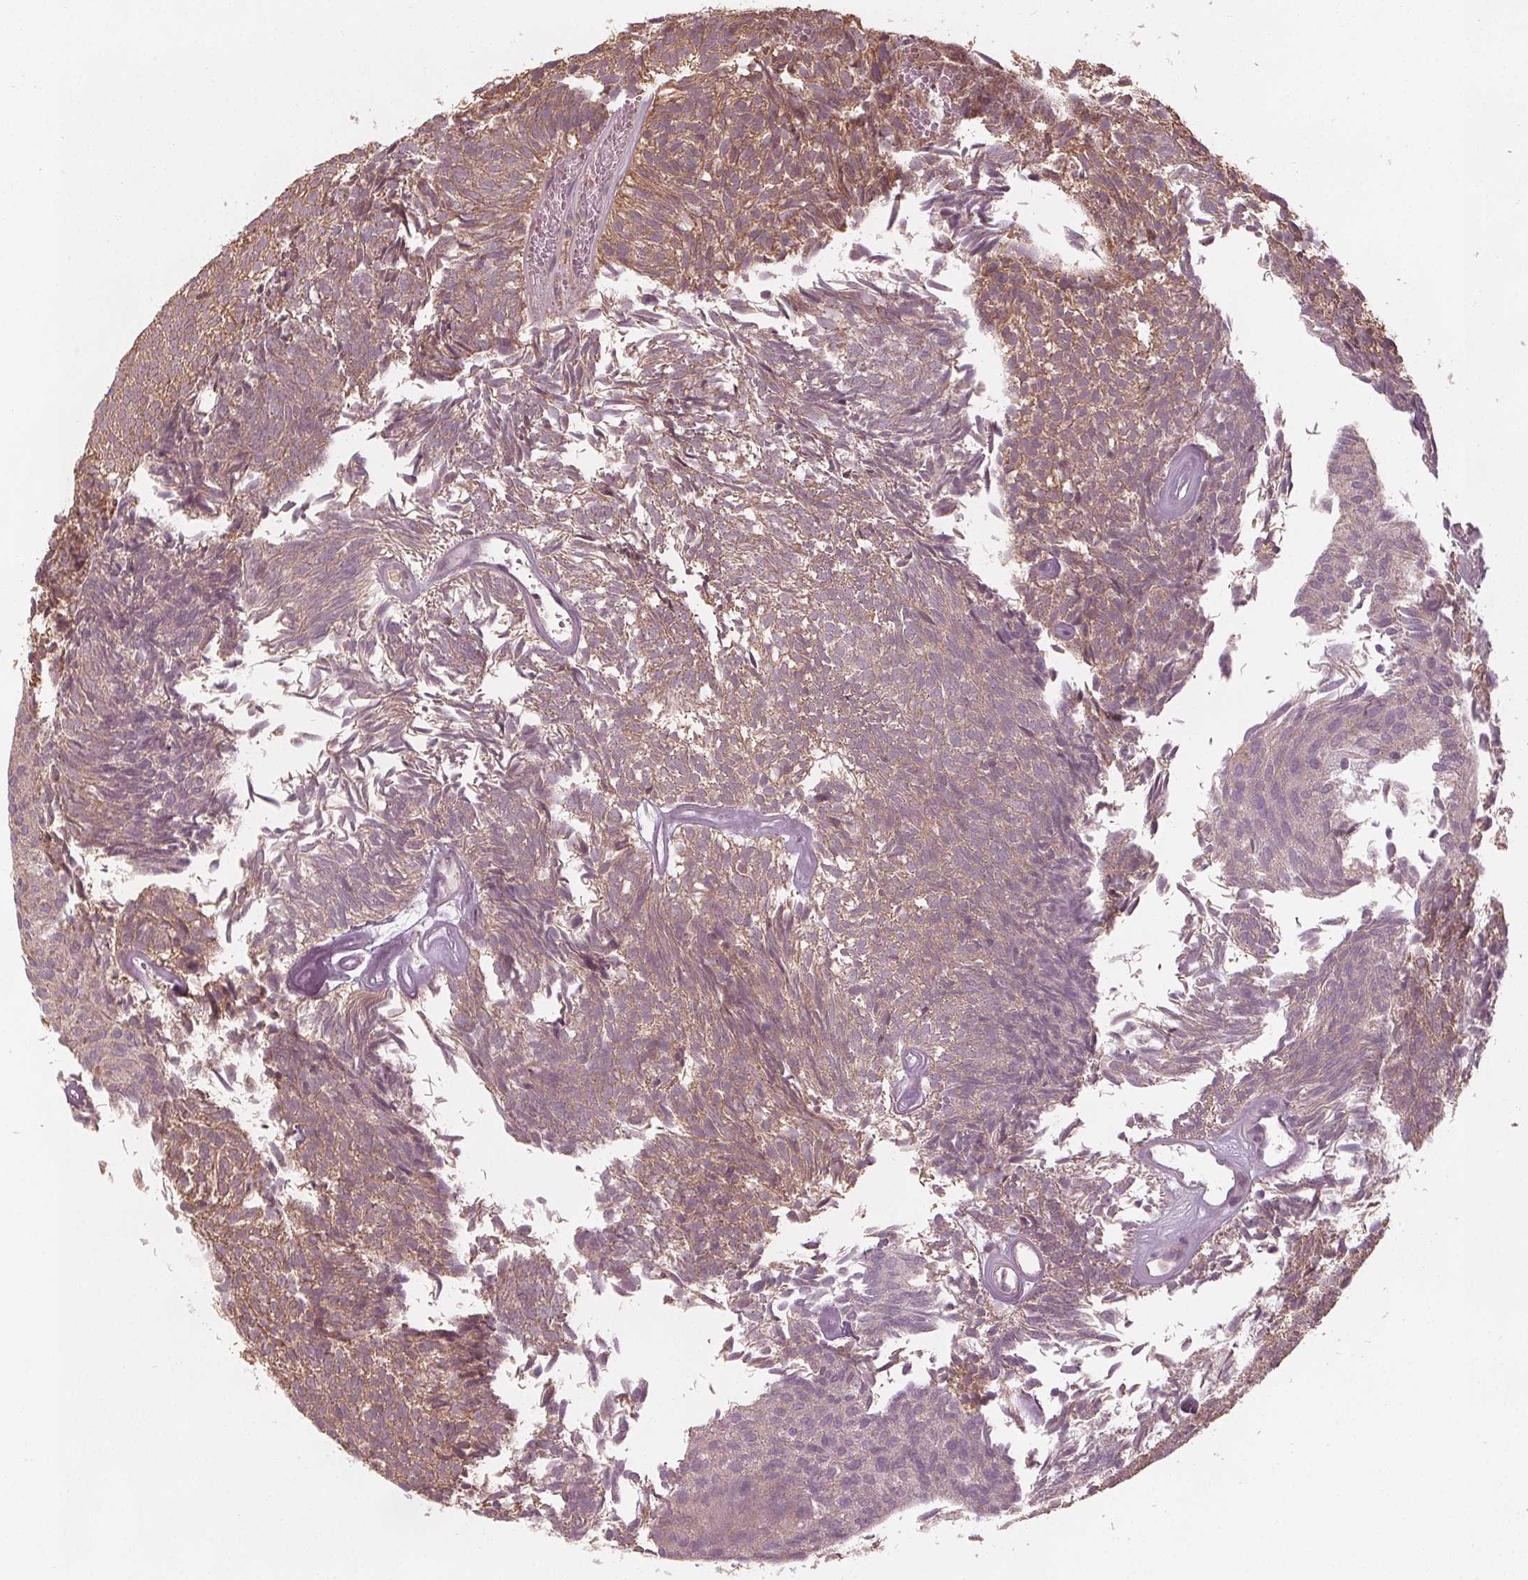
{"staining": {"intensity": "moderate", "quantity": "25%-75%", "location": "cytoplasmic/membranous"}, "tissue": "urothelial cancer", "cell_type": "Tumor cells", "image_type": "cancer", "snomed": [{"axis": "morphology", "description": "Urothelial carcinoma, Low grade"}, {"axis": "topography", "description": "Urinary bladder"}], "caption": "DAB (3,3'-diaminobenzidine) immunohistochemical staining of human urothelial carcinoma (low-grade) demonstrates moderate cytoplasmic/membranous protein expression in approximately 25%-75% of tumor cells.", "gene": "GNB2", "patient": {"sex": "male", "age": 77}}